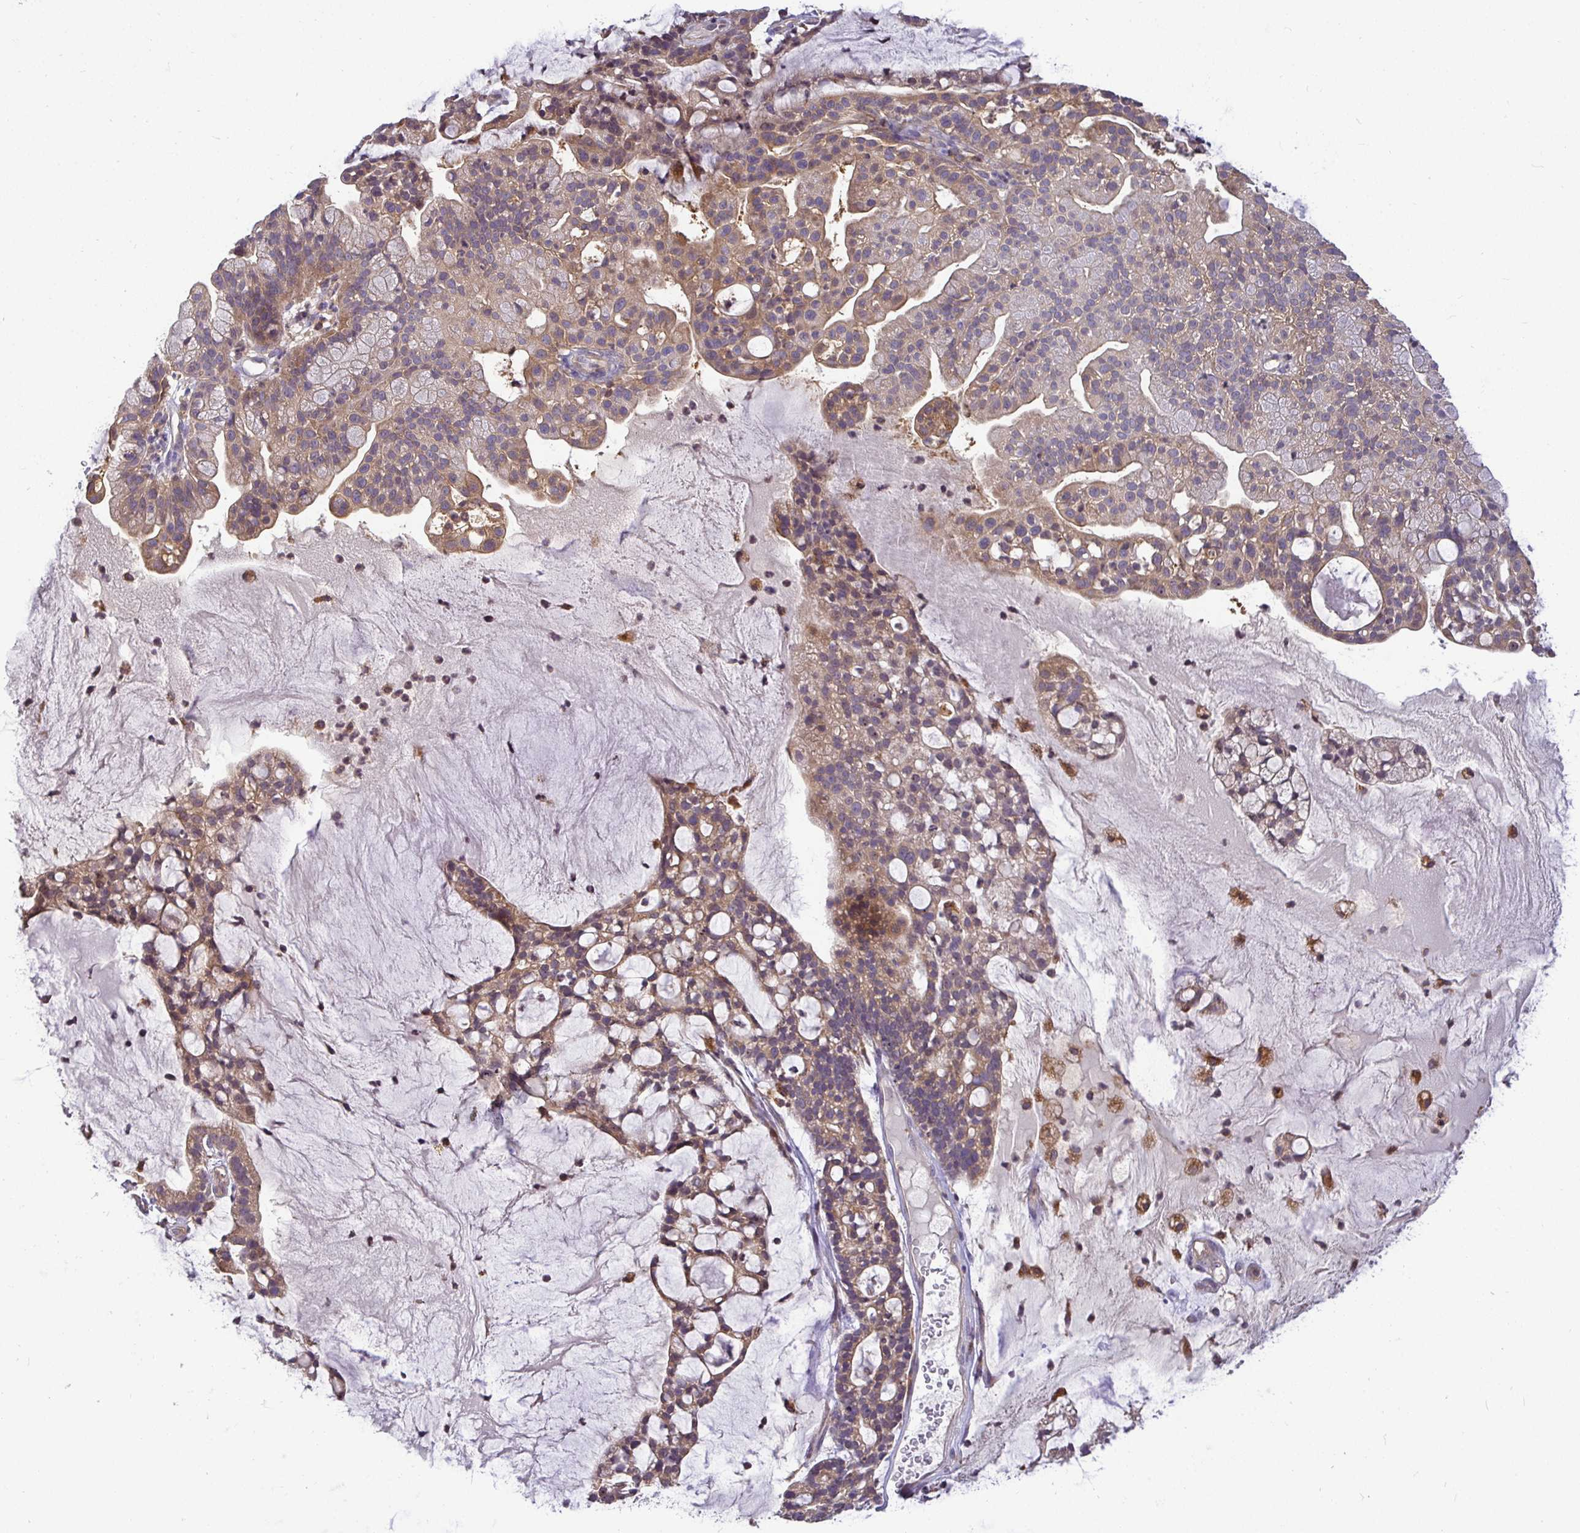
{"staining": {"intensity": "weak", "quantity": ">75%", "location": "cytoplasmic/membranous"}, "tissue": "cervical cancer", "cell_type": "Tumor cells", "image_type": "cancer", "snomed": [{"axis": "morphology", "description": "Adenocarcinoma, NOS"}, {"axis": "topography", "description": "Cervix"}], "caption": "A photomicrograph of adenocarcinoma (cervical) stained for a protein displays weak cytoplasmic/membranous brown staining in tumor cells.", "gene": "ATP6V1F", "patient": {"sex": "female", "age": 41}}